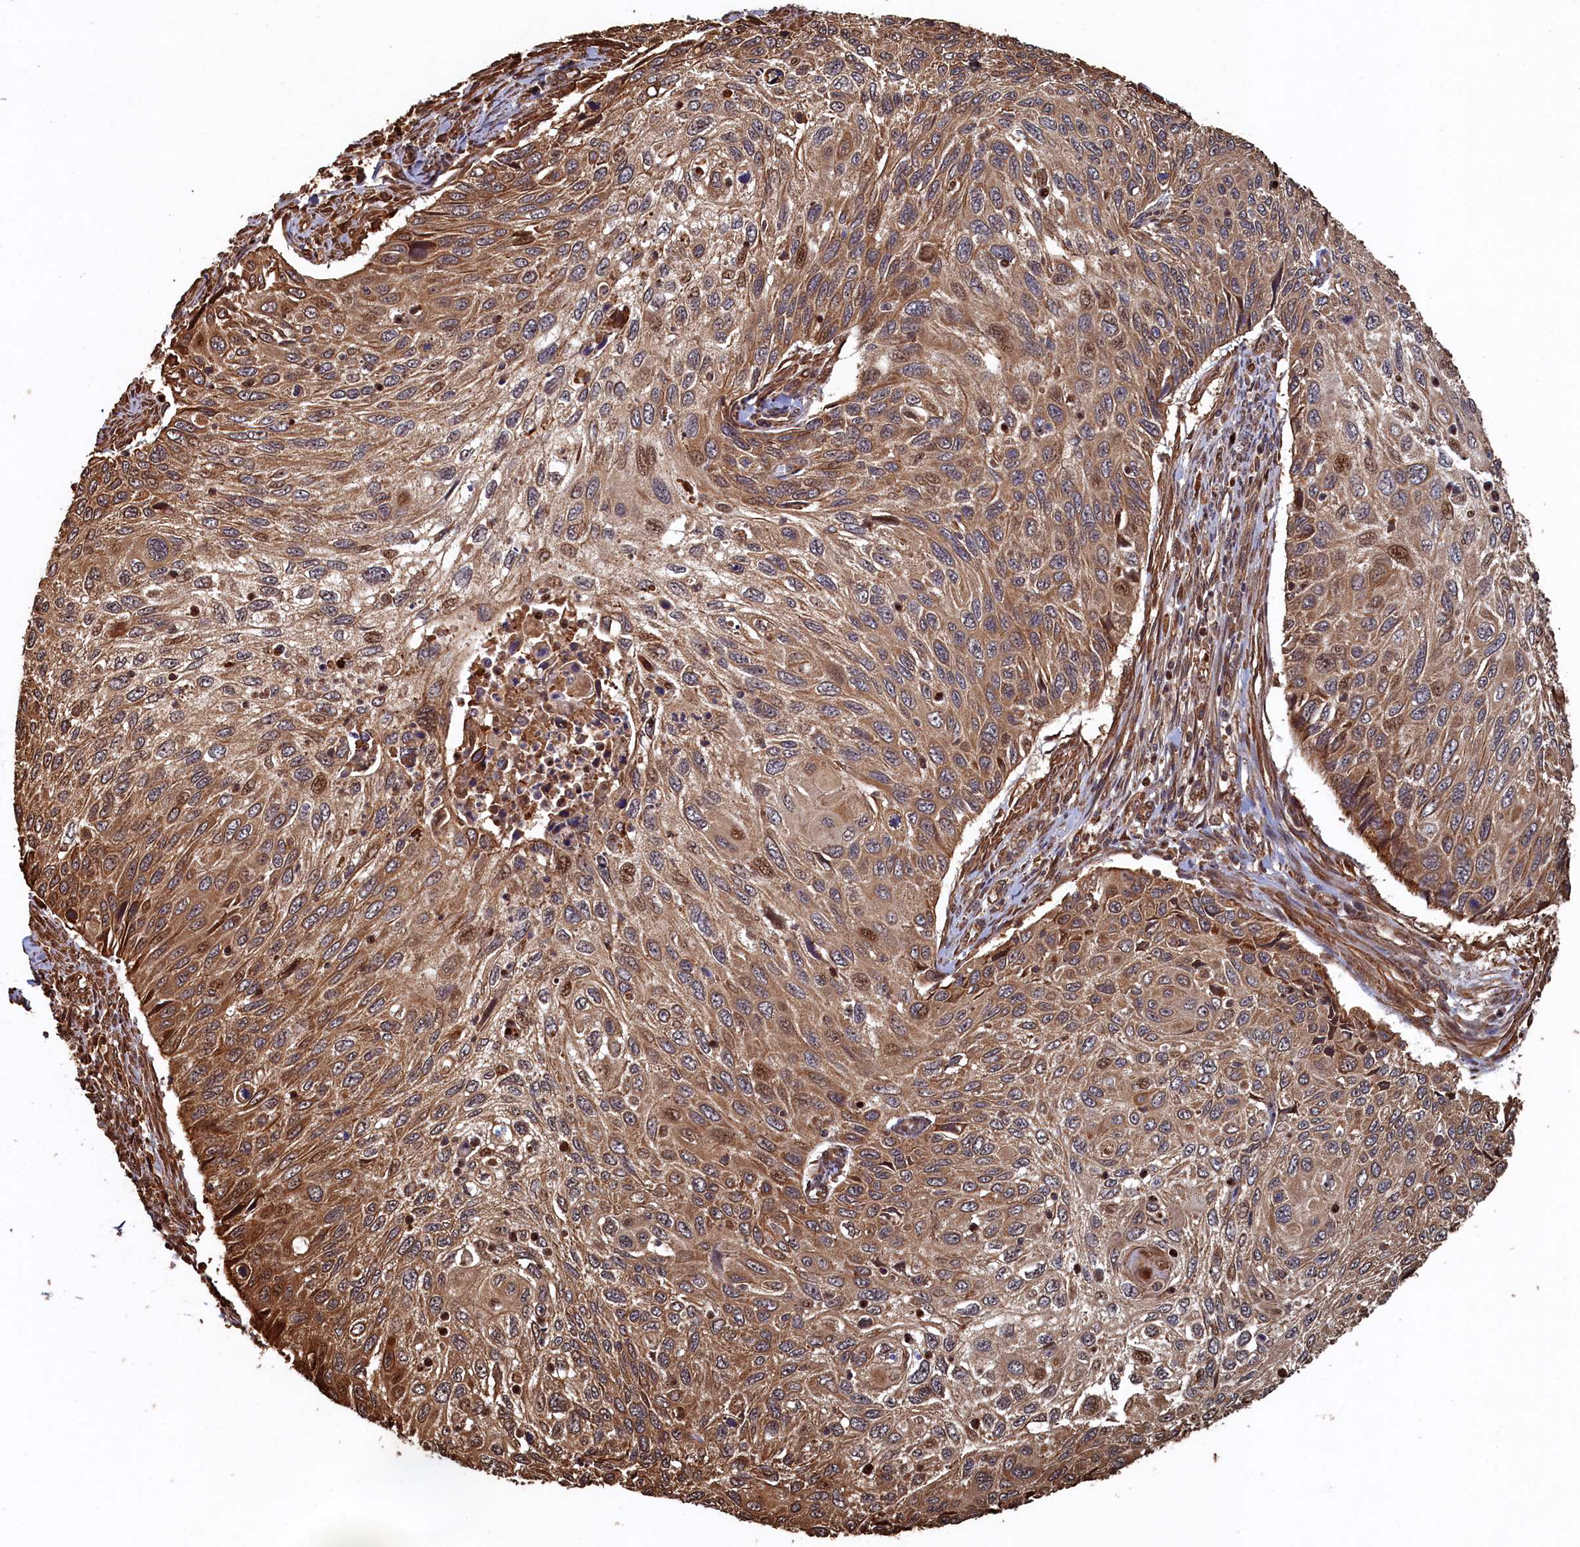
{"staining": {"intensity": "moderate", "quantity": ">75%", "location": "cytoplasmic/membranous,nuclear"}, "tissue": "cervical cancer", "cell_type": "Tumor cells", "image_type": "cancer", "snomed": [{"axis": "morphology", "description": "Squamous cell carcinoma, NOS"}, {"axis": "topography", "description": "Cervix"}], "caption": "Cervical squamous cell carcinoma tissue demonstrates moderate cytoplasmic/membranous and nuclear positivity in approximately >75% of tumor cells", "gene": "PIGN", "patient": {"sex": "female", "age": 70}}